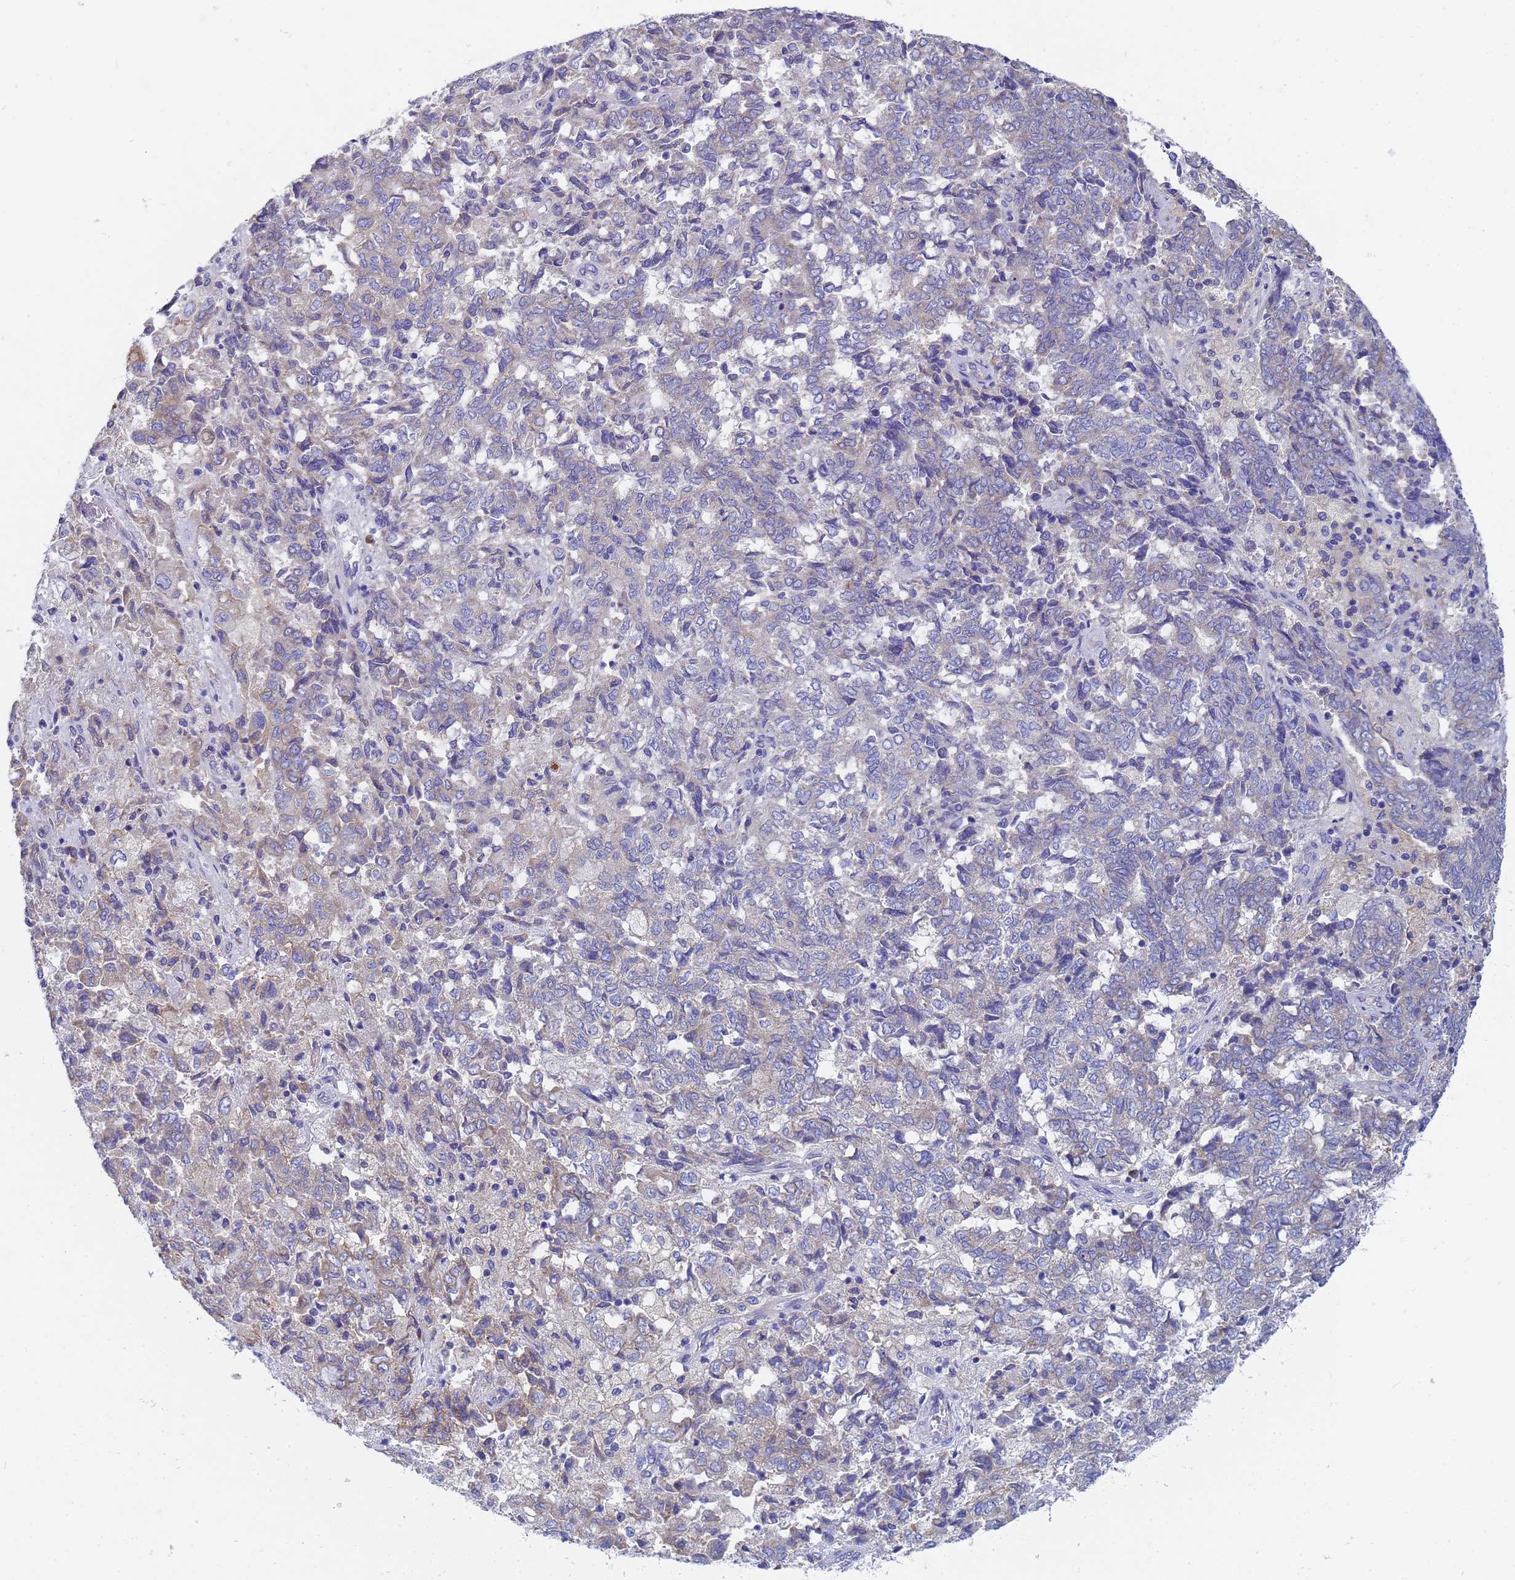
{"staining": {"intensity": "weak", "quantity": "<25%", "location": "cytoplasmic/membranous"}, "tissue": "endometrial cancer", "cell_type": "Tumor cells", "image_type": "cancer", "snomed": [{"axis": "morphology", "description": "Adenocarcinoma, NOS"}, {"axis": "topography", "description": "Endometrium"}], "caption": "Photomicrograph shows no significant protein expression in tumor cells of endometrial cancer.", "gene": "TM4SF4", "patient": {"sex": "female", "age": 80}}